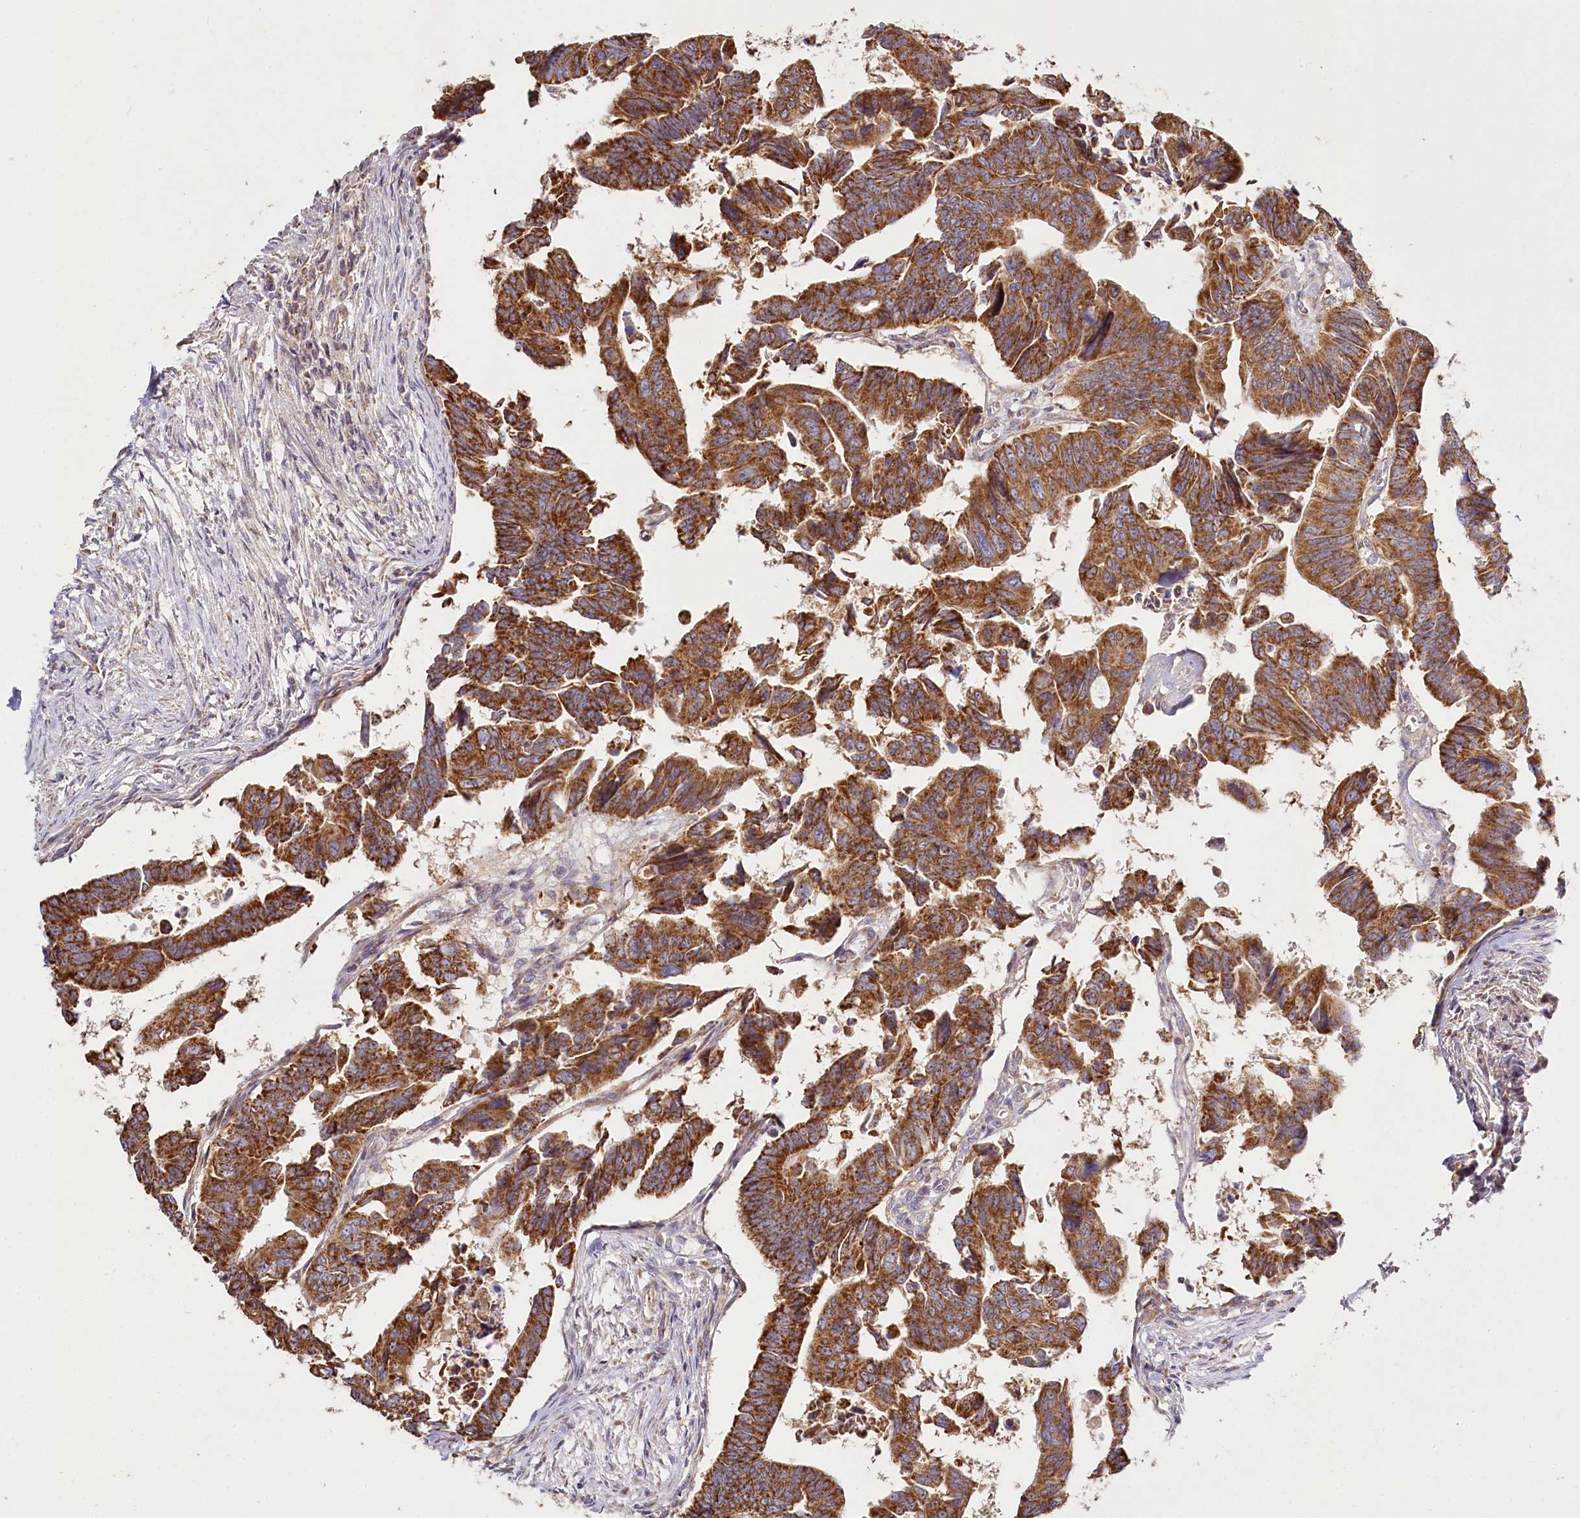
{"staining": {"intensity": "strong", "quantity": ">75%", "location": "cytoplasmic/membranous"}, "tissue": "colorectal cancer", "cell_type": "Tumor cells", "image_type": "cancer", "snomed": [{"axis": "morphology", "description": "Adenocarcinoma, NOS"}, {"axis": "topography", "description": "Rectum"}], "caption": "The photomicrograph displays immunohistochemical staining of colorectal cancer (adenocarcinoma). There is strong cytoplasmic/membranous expression is seen in about >75% of tumor cells. The protein of interest is shown in brown color, while the nuclei are stained blue.", "gene": "ACOX2", "patient": {"sex": "female", "age": 65}}